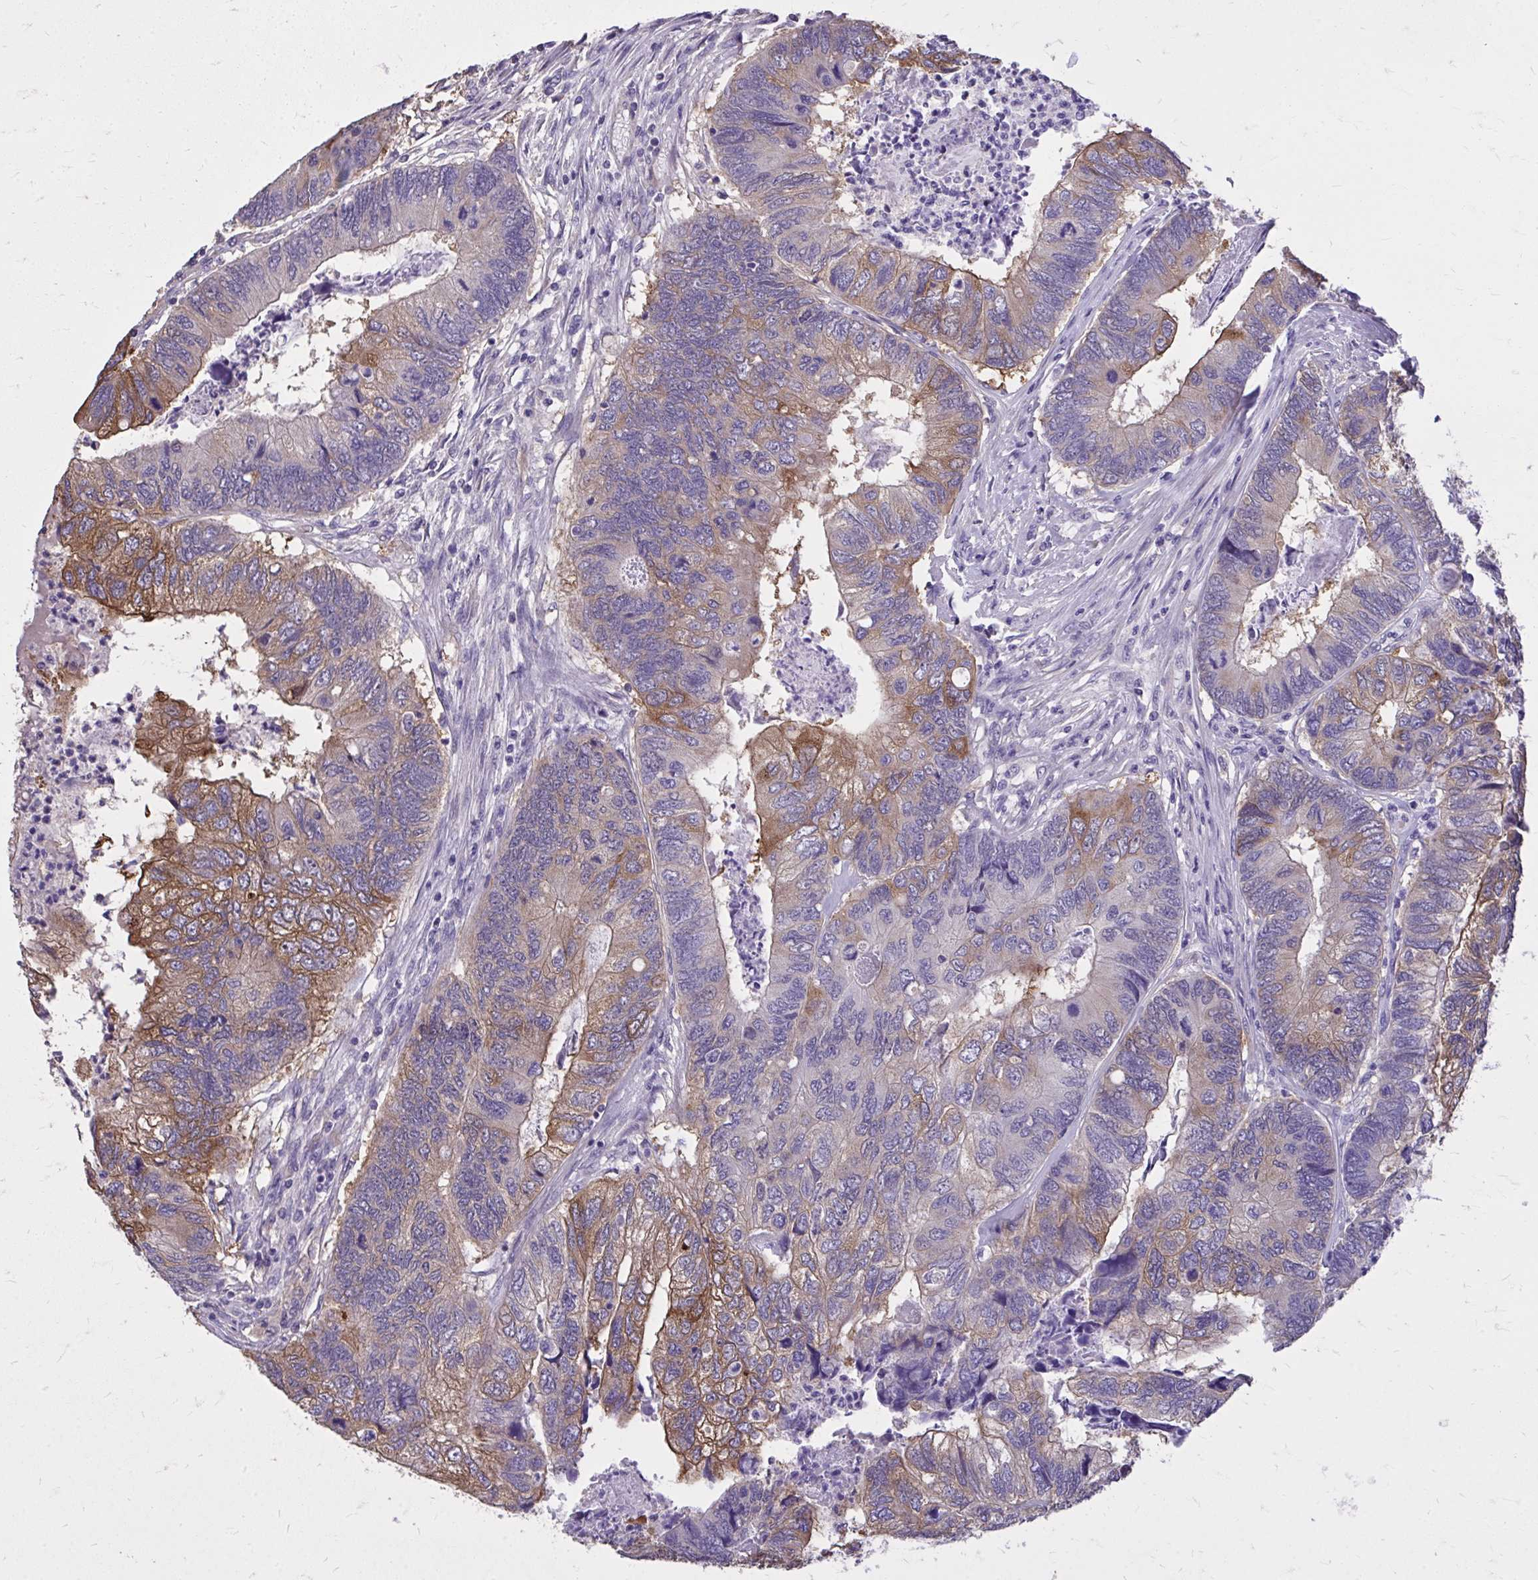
{"staining": {"intensity": "moderate", "quantity": "<25%", "location": "cytoplasmic/membranous"}, "tissue": "colorectal cancer", "cell_type": "Tumor cells", "image_type": "cancer", "snomed": [{"axis": "morphology", "description": "Adenocarcinoma, NOS"}, {"axis": "topography", "description": "Colon"}], "caption": "A photomicrograph of human colorectal cancer (adenocarcinoma) stained for a protein demonstrates moderate cytoplasmic/membranous brown staining in tumor cells. The staining is performed using DAB (3,3'-diaminobenzidine) brown chromogen to label protein expression. The nuclei are counter-stained blue using hematoxylin.", "gene": "EPB41L1", "patient": {"sex": "female", "age": 67}}